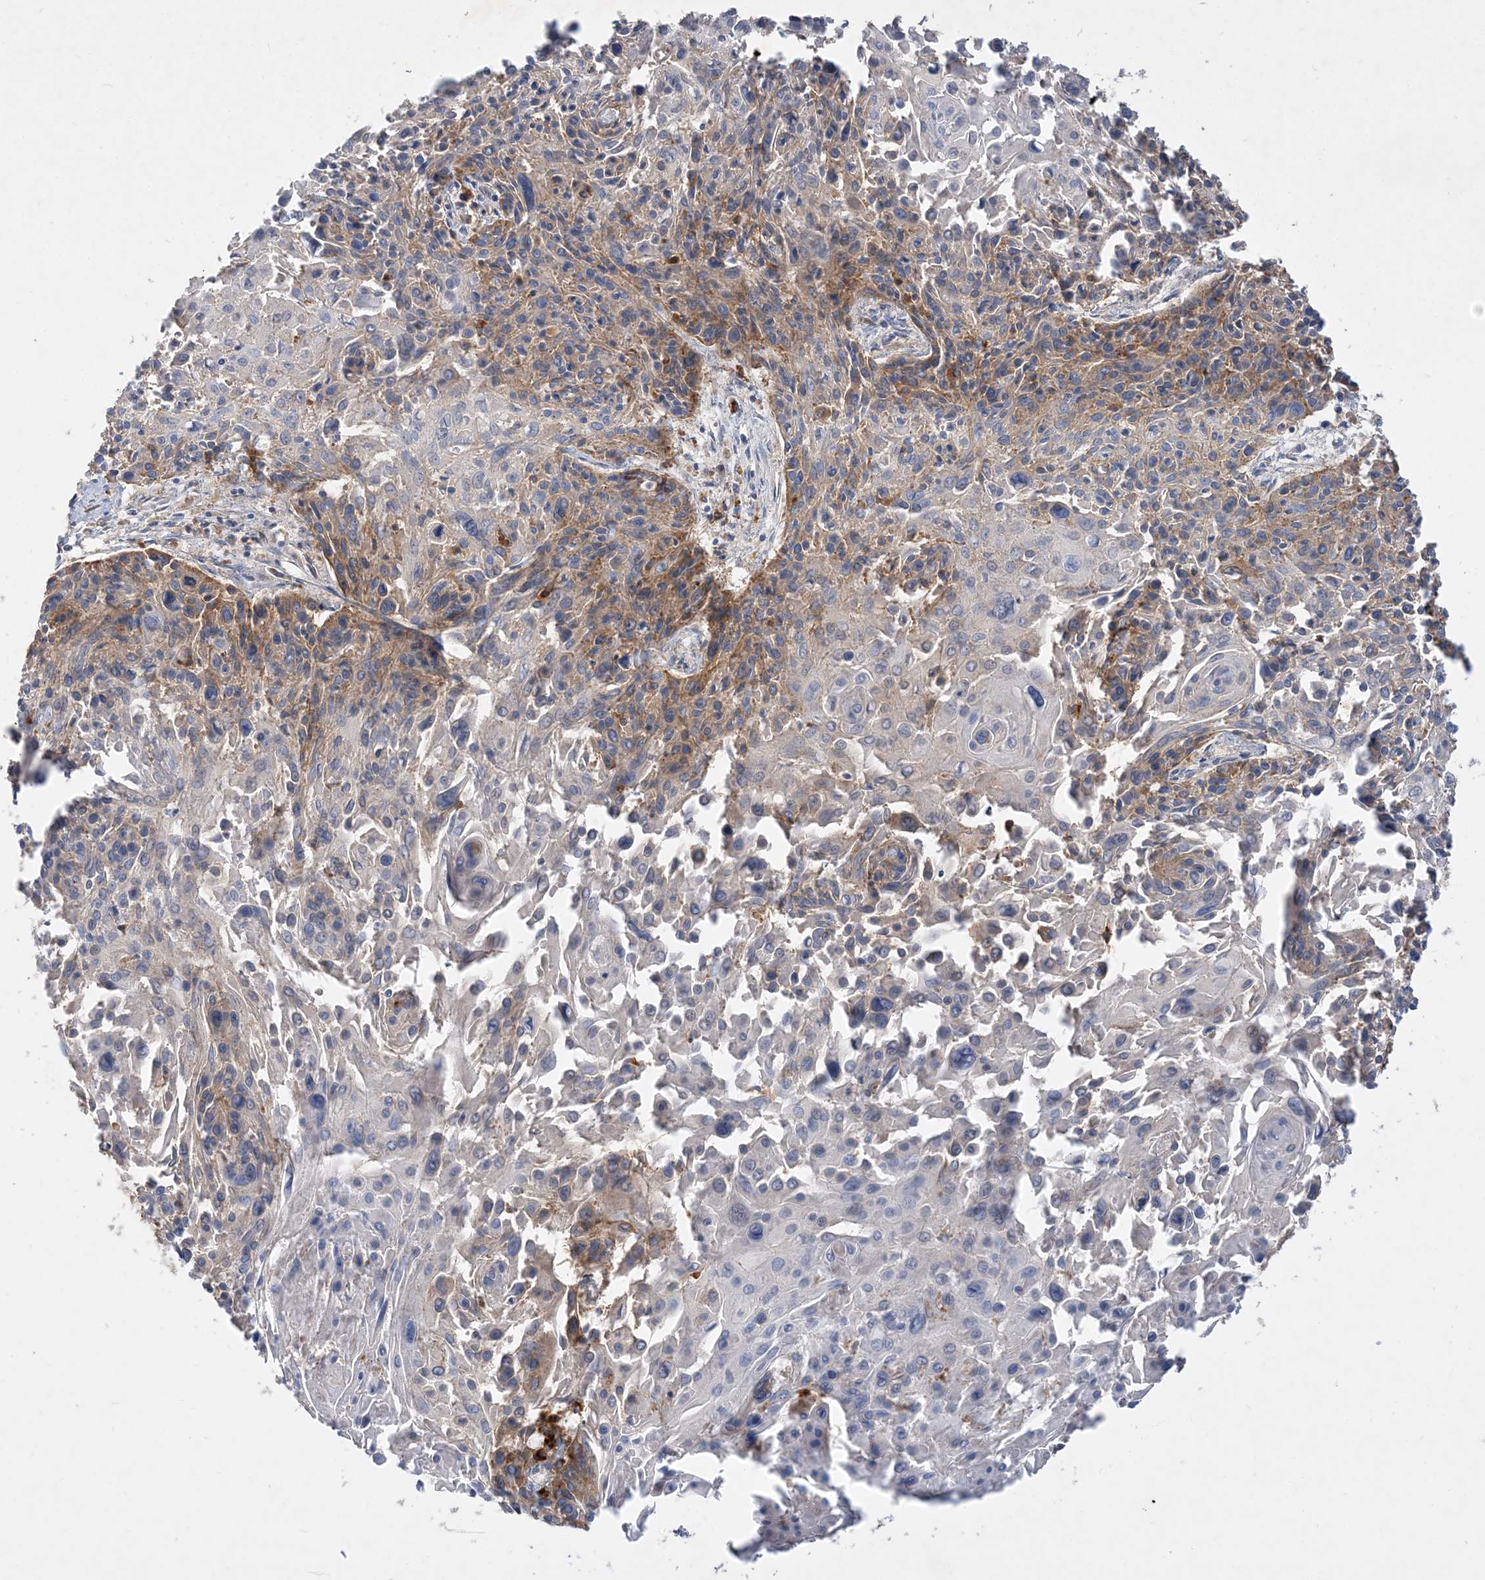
{"staining": {"intensity": "moderate", "quantity": "25%-75%", "location": "cytoplasmic/membranous"}, "tissue": "cervical cancer", "cell_type": "Tumor cells", "image_type": "cancer", "snomed": [{"axis": "morphology", "description": "Squamous cell carcinoma, NOS"}, {"axis": "topography", "description": "Cervix"}], "caption": "Approximately 25%-75% of tumor cells in cervical cancer (squamous cell carcinoma) demonstrate moderate cytoplasmic/membranous protein positivity as visualized by brown immunohistochemical staining.", "gene": "GRINA", "patient": {"sex": "female", "age": 51}}